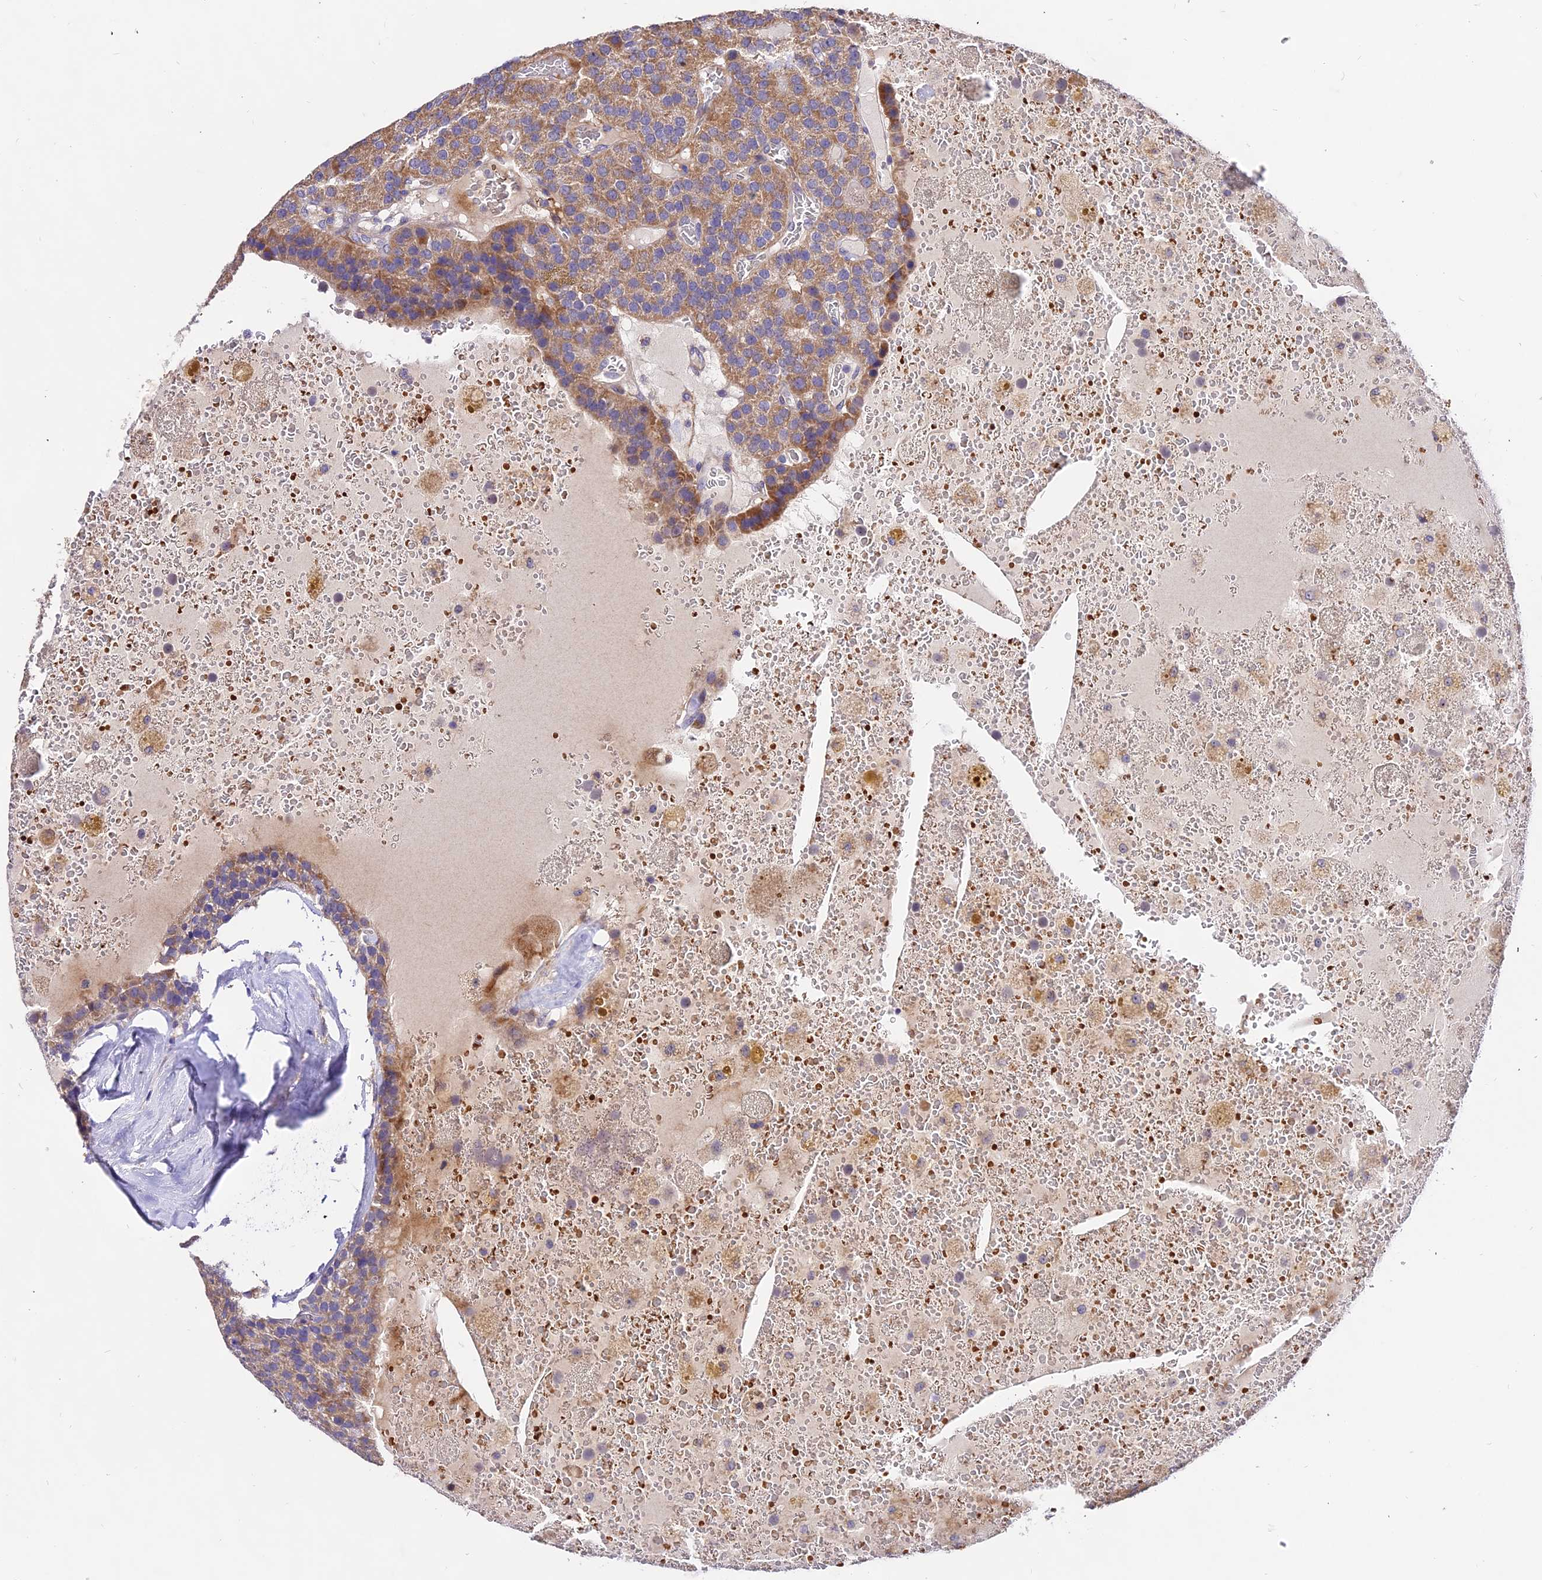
{"staining": {"intensity": "moderate", "quantity": "25%-75%", "location": "cytoplasmic/membranous"}, "tissue": "parathyroid gland", "cell_type": "Glandular cells", "image_type": "normal", "snomed": [{"axis": "morphology", "description": "Normal tissue, NOS"}, {"axis": "morphology", "description": "Adenoma, NOS"}, {"axis": "topography", "description": "Parathyroid gland"}], "caption": "Protein staining shows moderate cytoplasmic/membranous staining in approximately 25%-75% of glandular cells in benign parathyroid gland.", "gene": "WDR5B", "patient": {"sex": "female", "age": 86}}